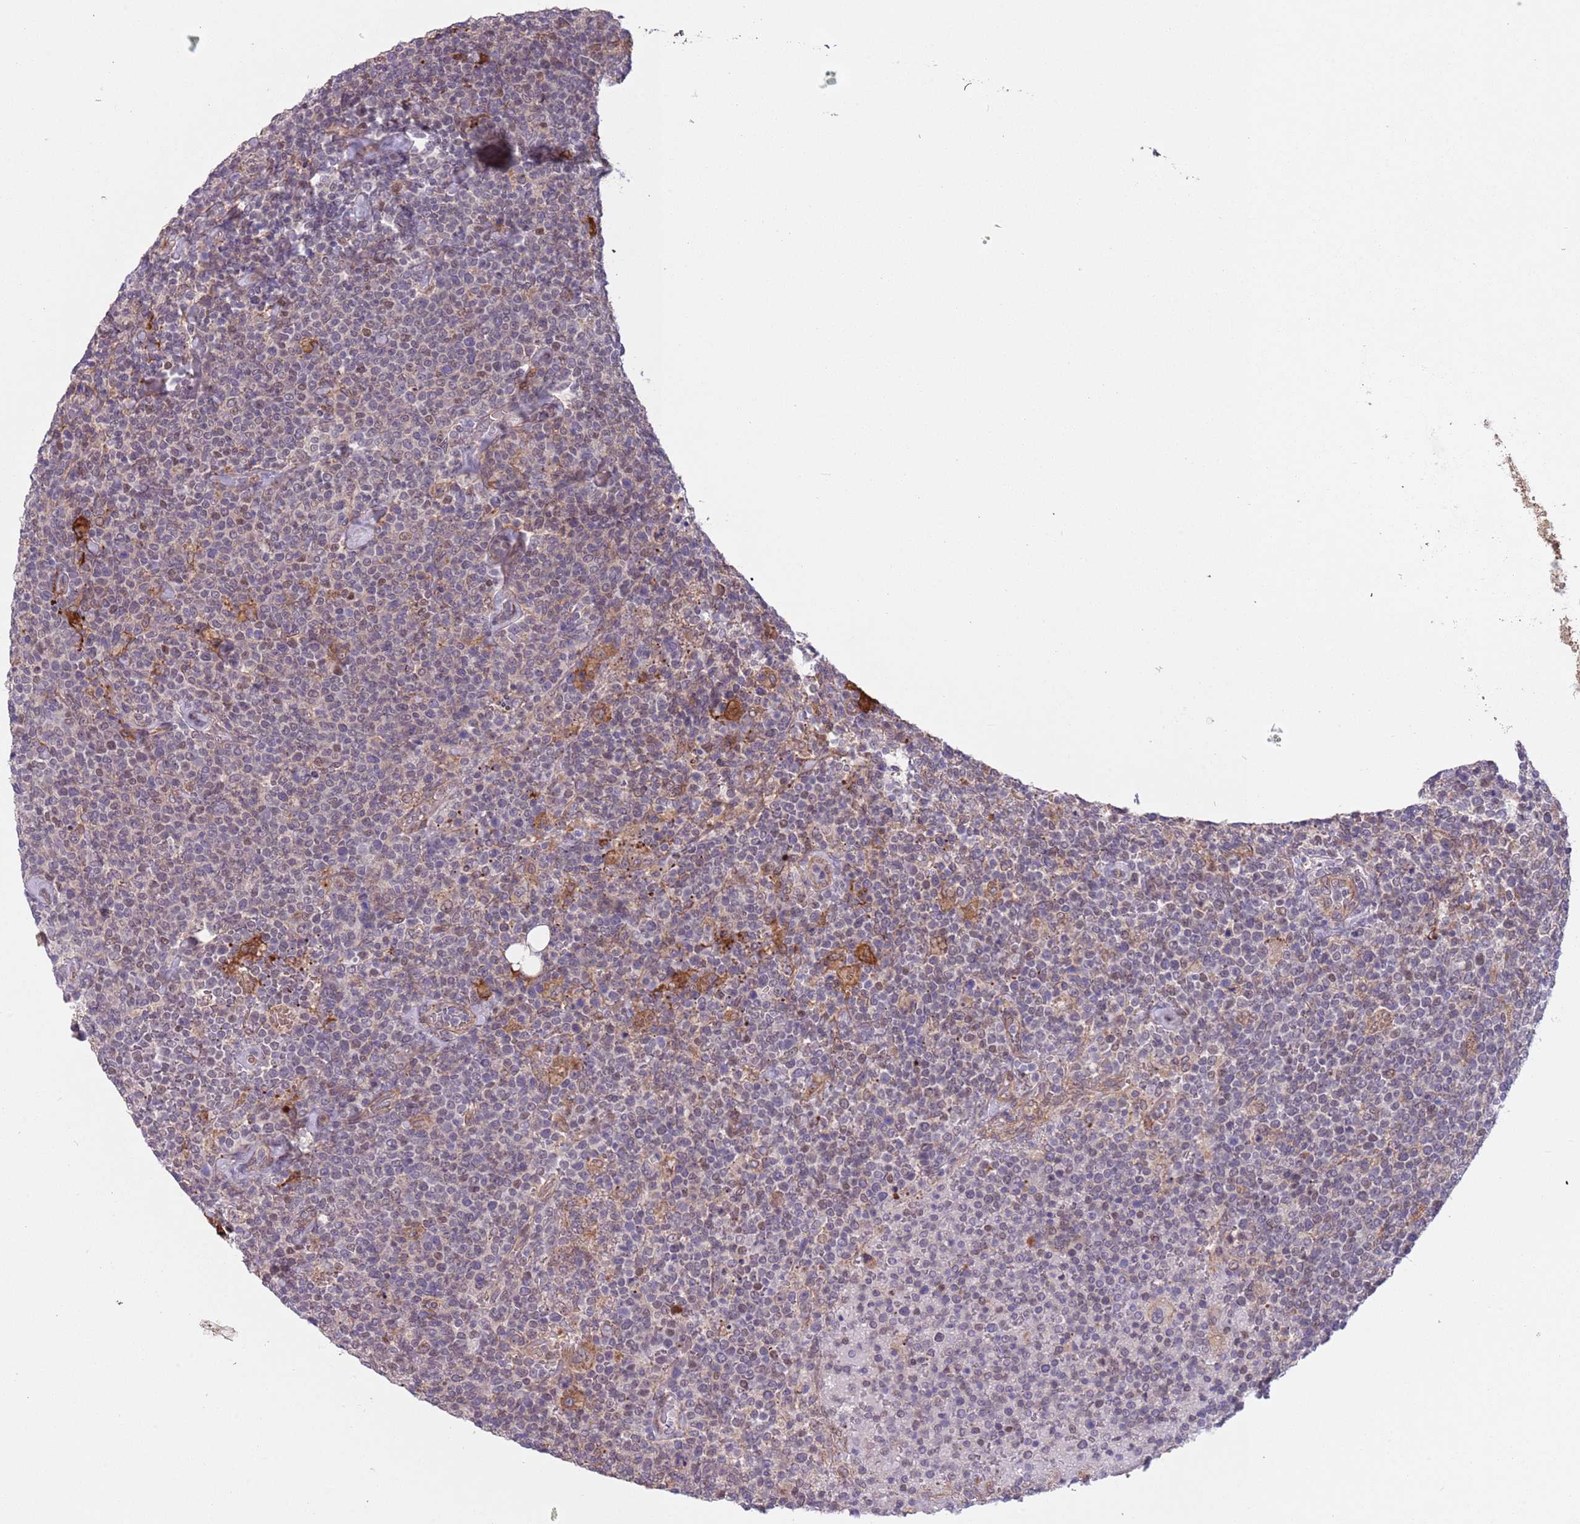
{"staining": {"intensity": "negative", "quantity": "none", "location": "none"}, "tissue": "lymphoma", "cell_type": "Tumor cells", "image_type": "cancer", "snomed": [{"axis": "morphology", "description": "Malignant lymphoma, non-Hodgkin's type, High grade"}, {"axis": "topography", "description": "Lymph node"}], "caption": "Protein analysis of malignant lymphoma, non-Hodgkin's type (high-grade) exhibits no significant positivity in tumor cells.", "gene": "CREBZF", "patient": {"sex": "male", "age": 61}}